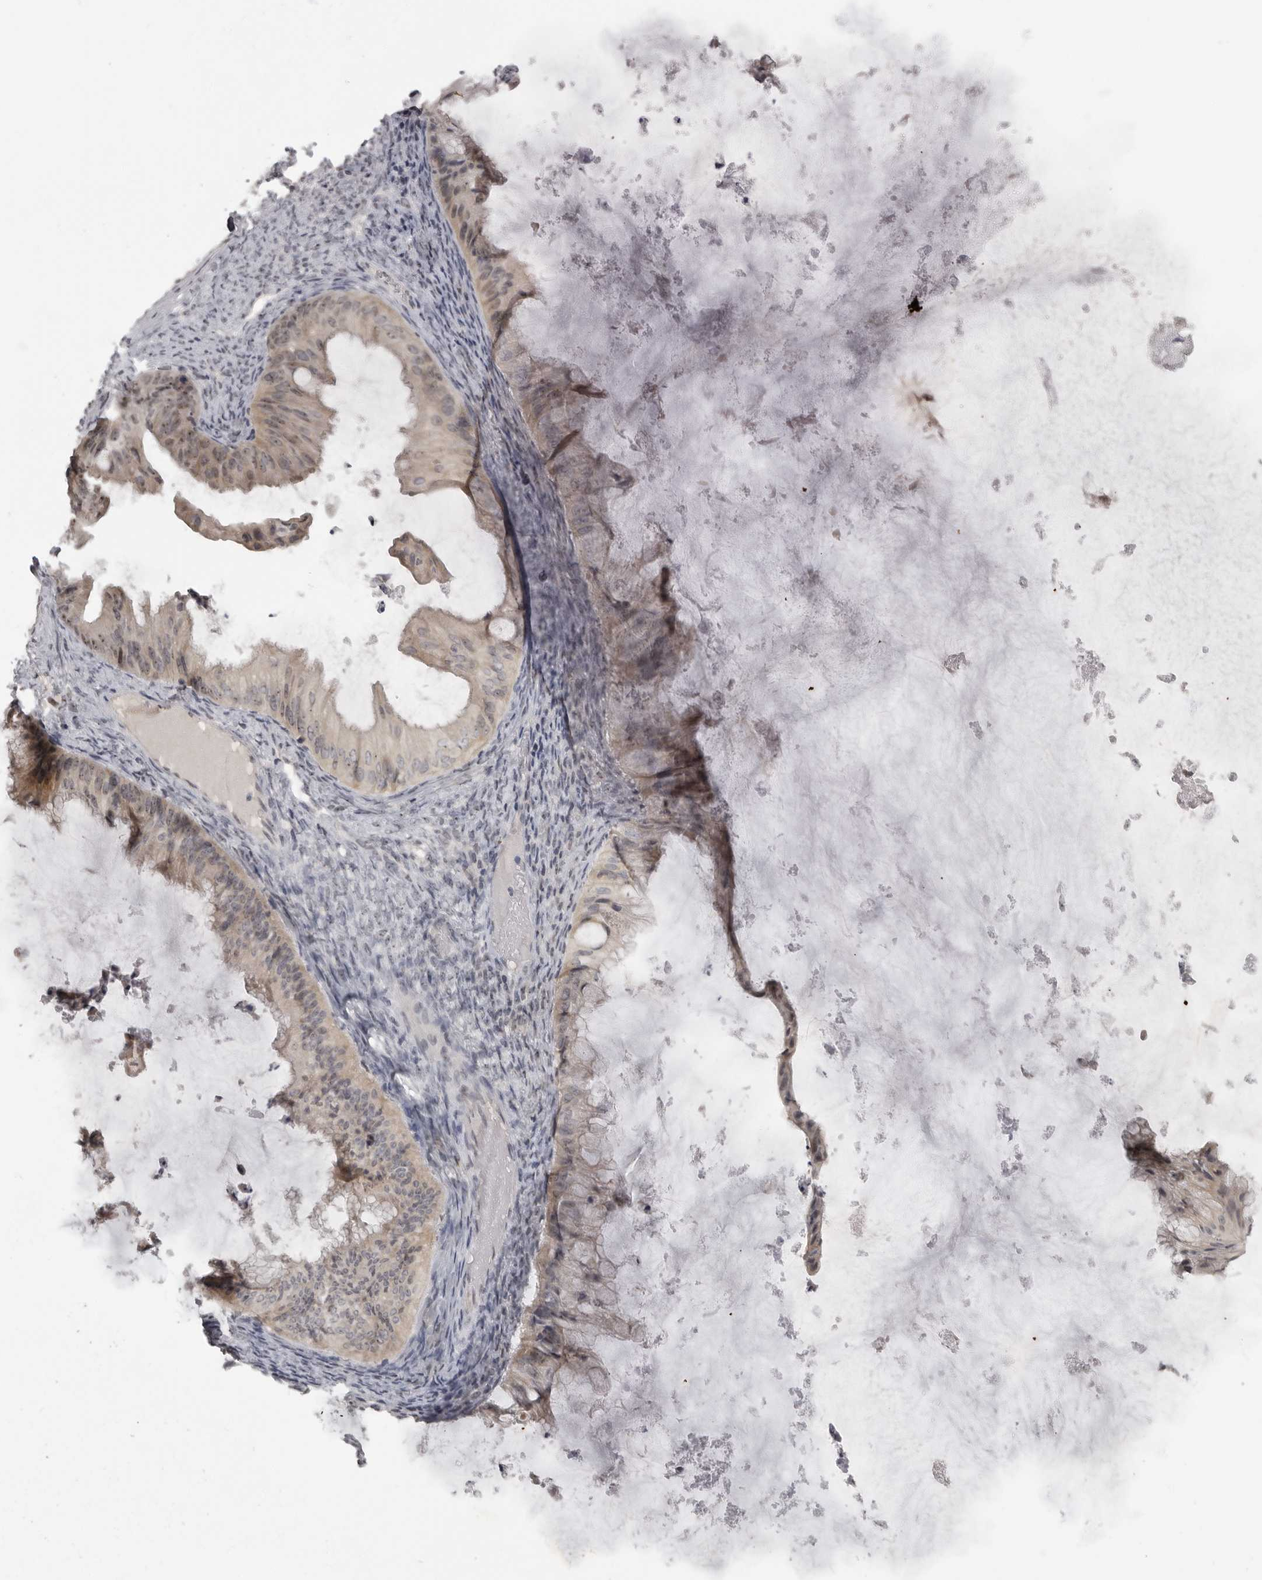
{"staining": {"intensity": "weak", "quantity": "<25%", "location": "cytoplasmic/membranous"}, "tissue": "ovarian cancer", "cell_type": "Tumor cells", "image_type": "cancer", "snomed": [{"axis": "morphology", "description": "Cystadenocarcinoma, mucinous, NOS"}, {"axis": "topography", "description": "Ovary"}], "caption": "Micrograph shows no protein expression in tumor cells of ovarian cancer (mucinous cystadenocarcinoma) tissue. The staining is performed using DAB brown chromogen with nuclei counter-stained in using hematoxylin.", "gene": "MRTO4", "patient": {"sex": "female", "age": 61}}